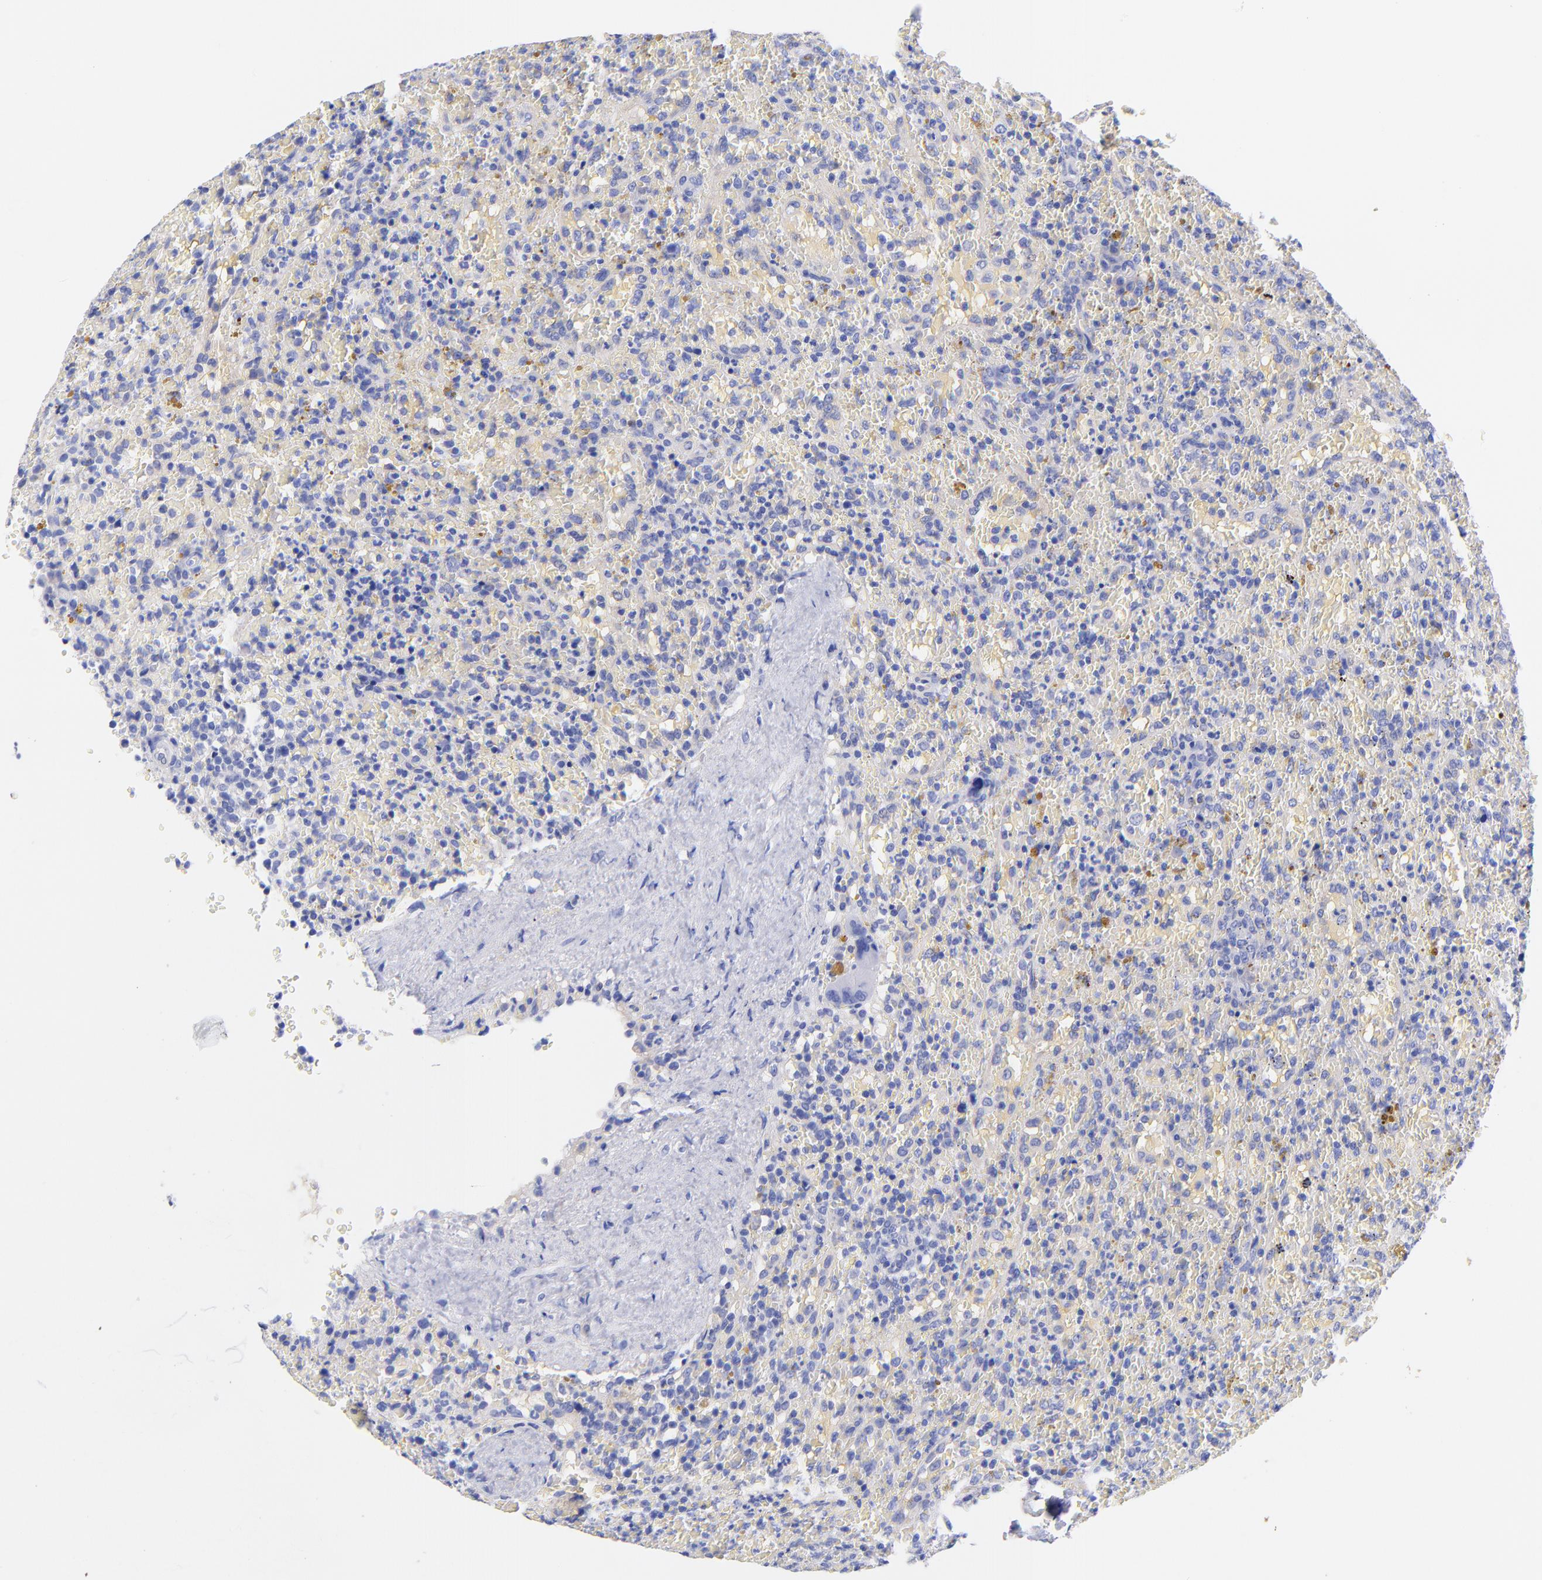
{"staining": {"intensity": "negative", "quantity": "none", "location": "none"}, "tissue": "lymphoma", "cell_type": "Tumor cells", "image_type": "cancer", "snomed": [{"axis": "morphology", "description": "Malignant lymphoma, non-Hodgkin's type, High grade"}, {"axis": "topography", "description": "Spleen"}, {"axis": "topography", "description": "Lymph node"}], "caption": "High-grade malignant lymphoma, non-Hodgkin's type was stained to show a protein in brown. There is no significant positivity in tumor cells.", "gene": "GPHN", "patient": {"sex": "female", "age": 70}}